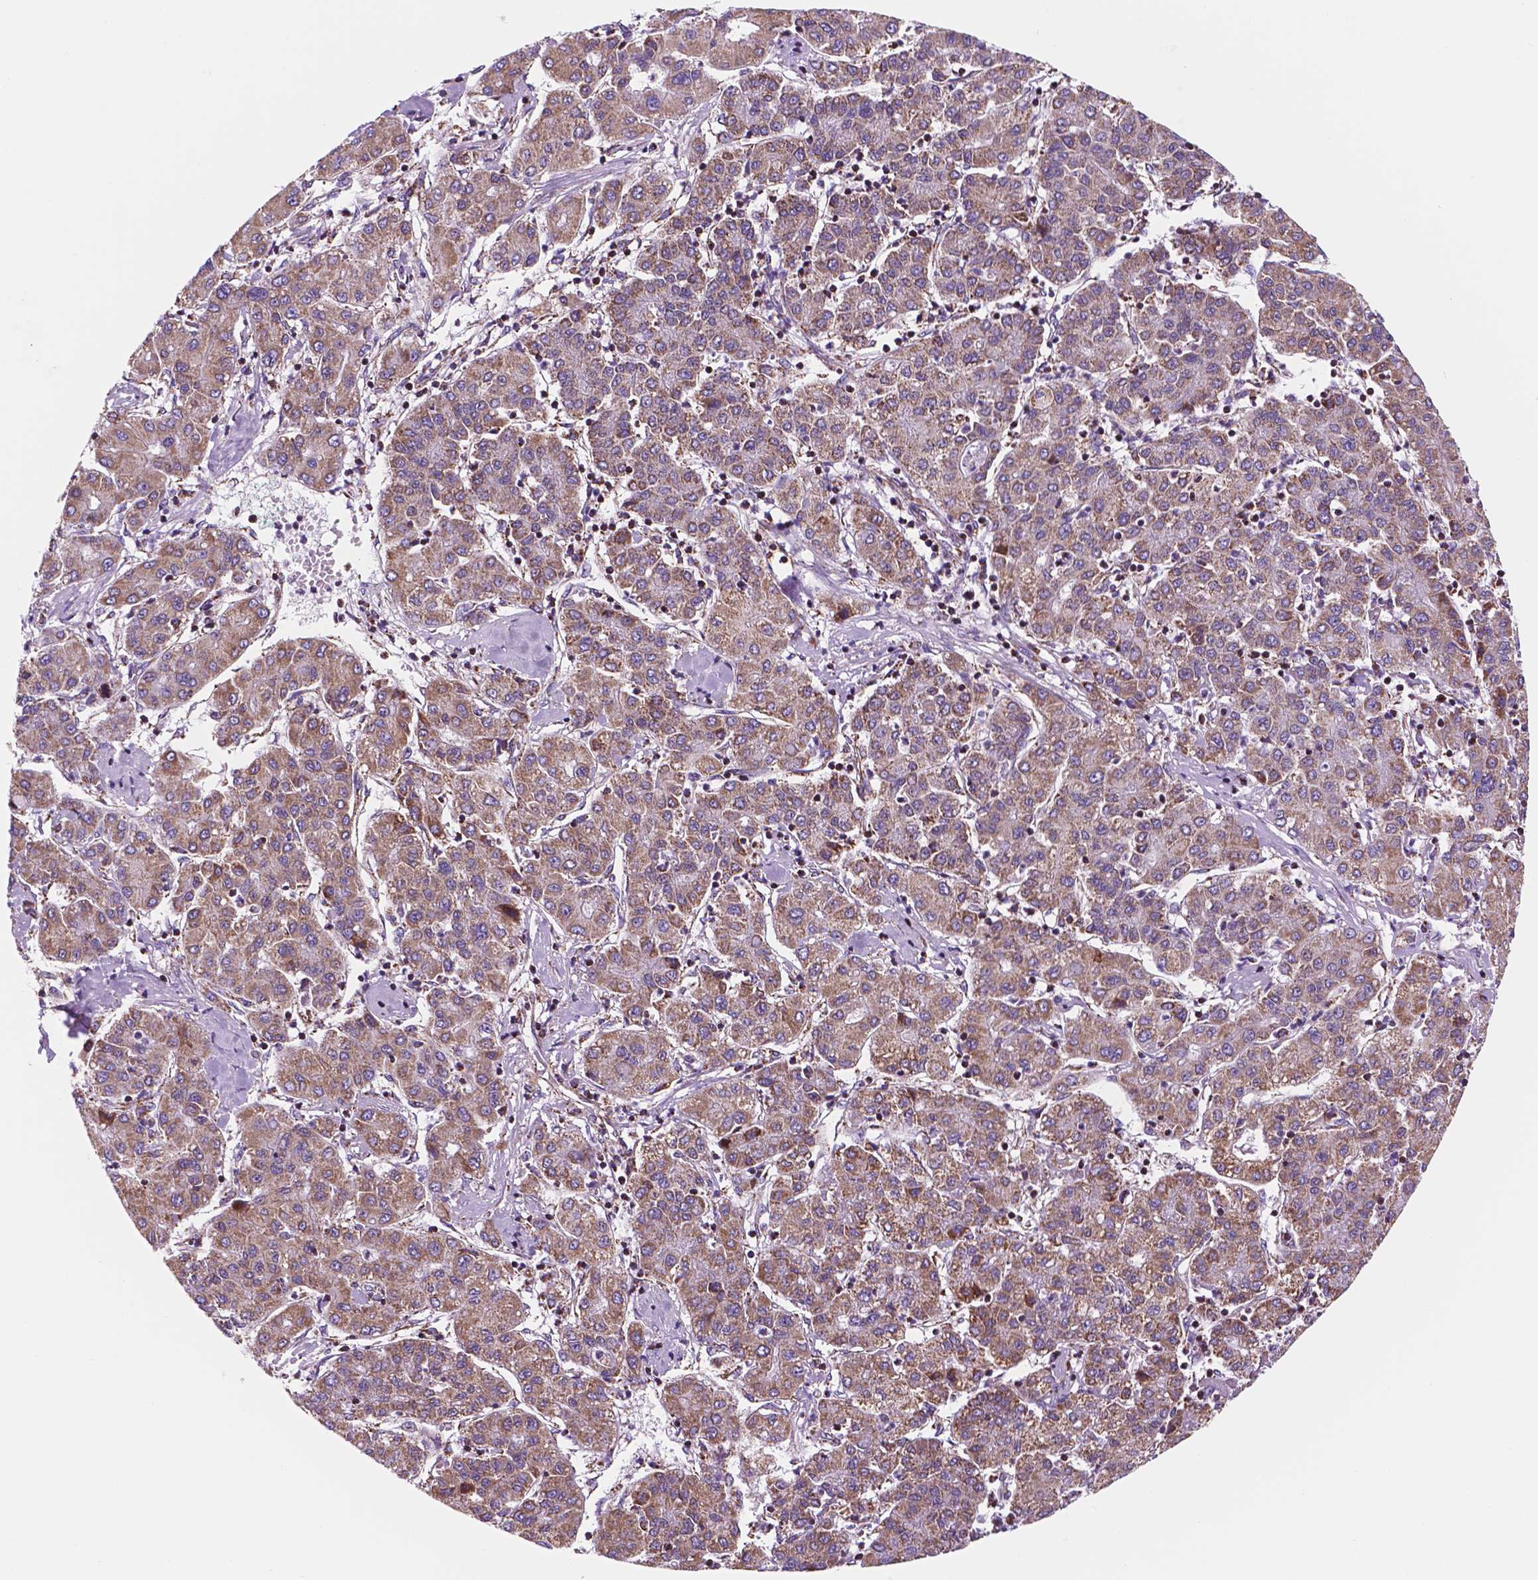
{"staining": {"intensity": "moderate", "quantity": ">75%", "location": "cytoplasmic/membranous"}, "tissue": "liver cancer", "cell_type": "Tumor cells", "image_type": "cancer", "snomed": [{"axis": "morphology", "description": "Carcinoma, Hepatocellular, NOS"}, {"axis": "topography", "description": "Liver"}], "caption": "Immunohistochemistry (IHC) (DAB (3,3'-diaminobenzidine)) staining of human liver cancer demonstrates moderate cytoplasmic/membranous protein expression in about >75% of tumor cells. The staining is performed using DAB (3,3'-diaminobenzidine) brown chromogen to label protein expression. The nuclei are counter-stained blue using hematoxylin.", "gene": "GEMIN4", "patient": {"sex": "male", "age": 65}}